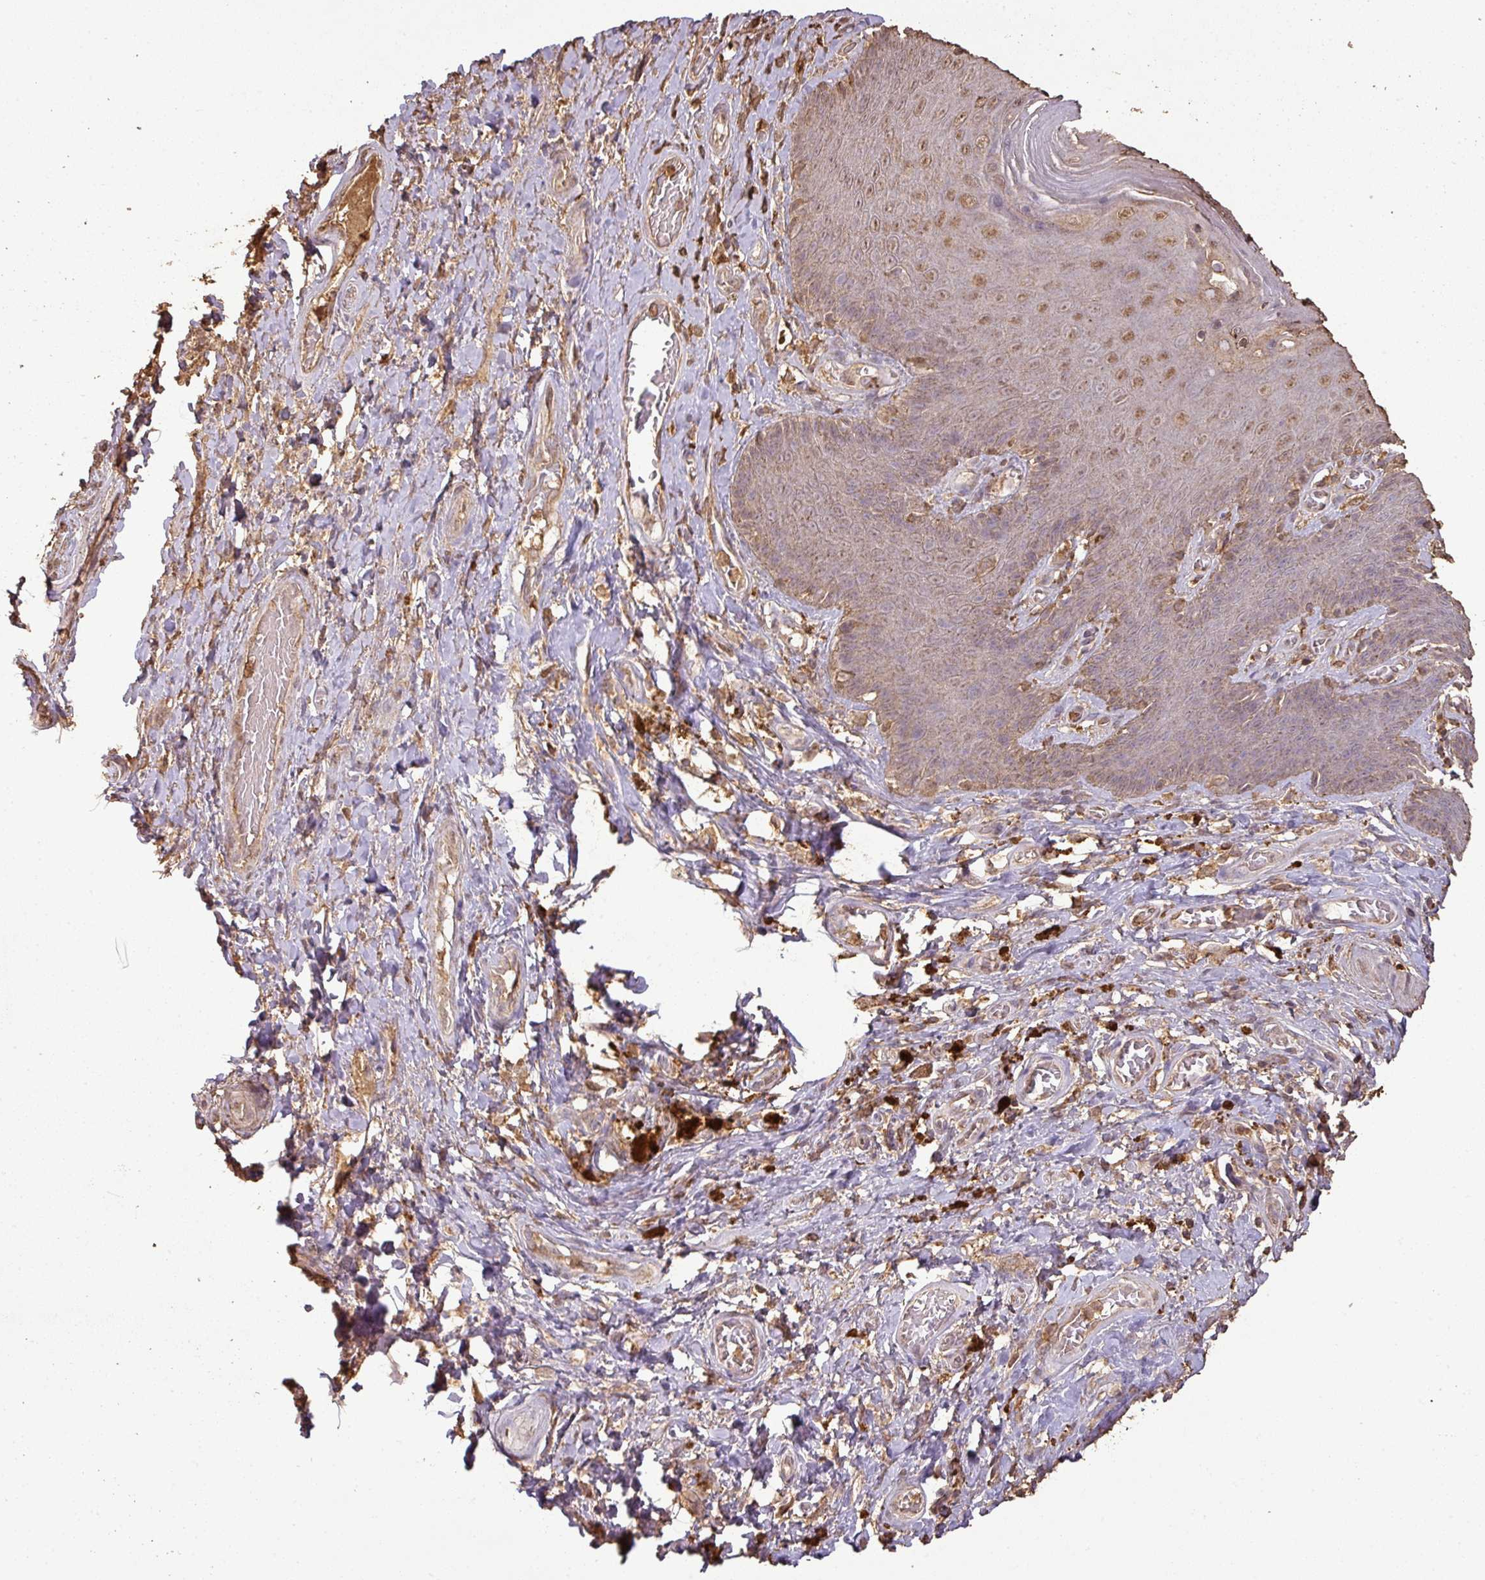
{"staining": {"intensity": "moderate", "quantity": "25%-75%", "location": "nuclear"}, "tissue": "skin", "cell_type": "Epidermal cells", "image_type": "normal", "snomed": [{"axis": "morphology", "description": "Normal tissue, NOS"}, {"axis": "topography", "description": "Anal"}, {"axis": "topography", "description": "Peripheral nerve tissue"}], "caption": "An image showing moderate nuclear positivity in approximately 25%-75% of epidermal cells in benign skin, as visualized by brown immunohistochemical staining.", "gene": "ATAT1", "patient": {"sex": "male", "age": 53}}